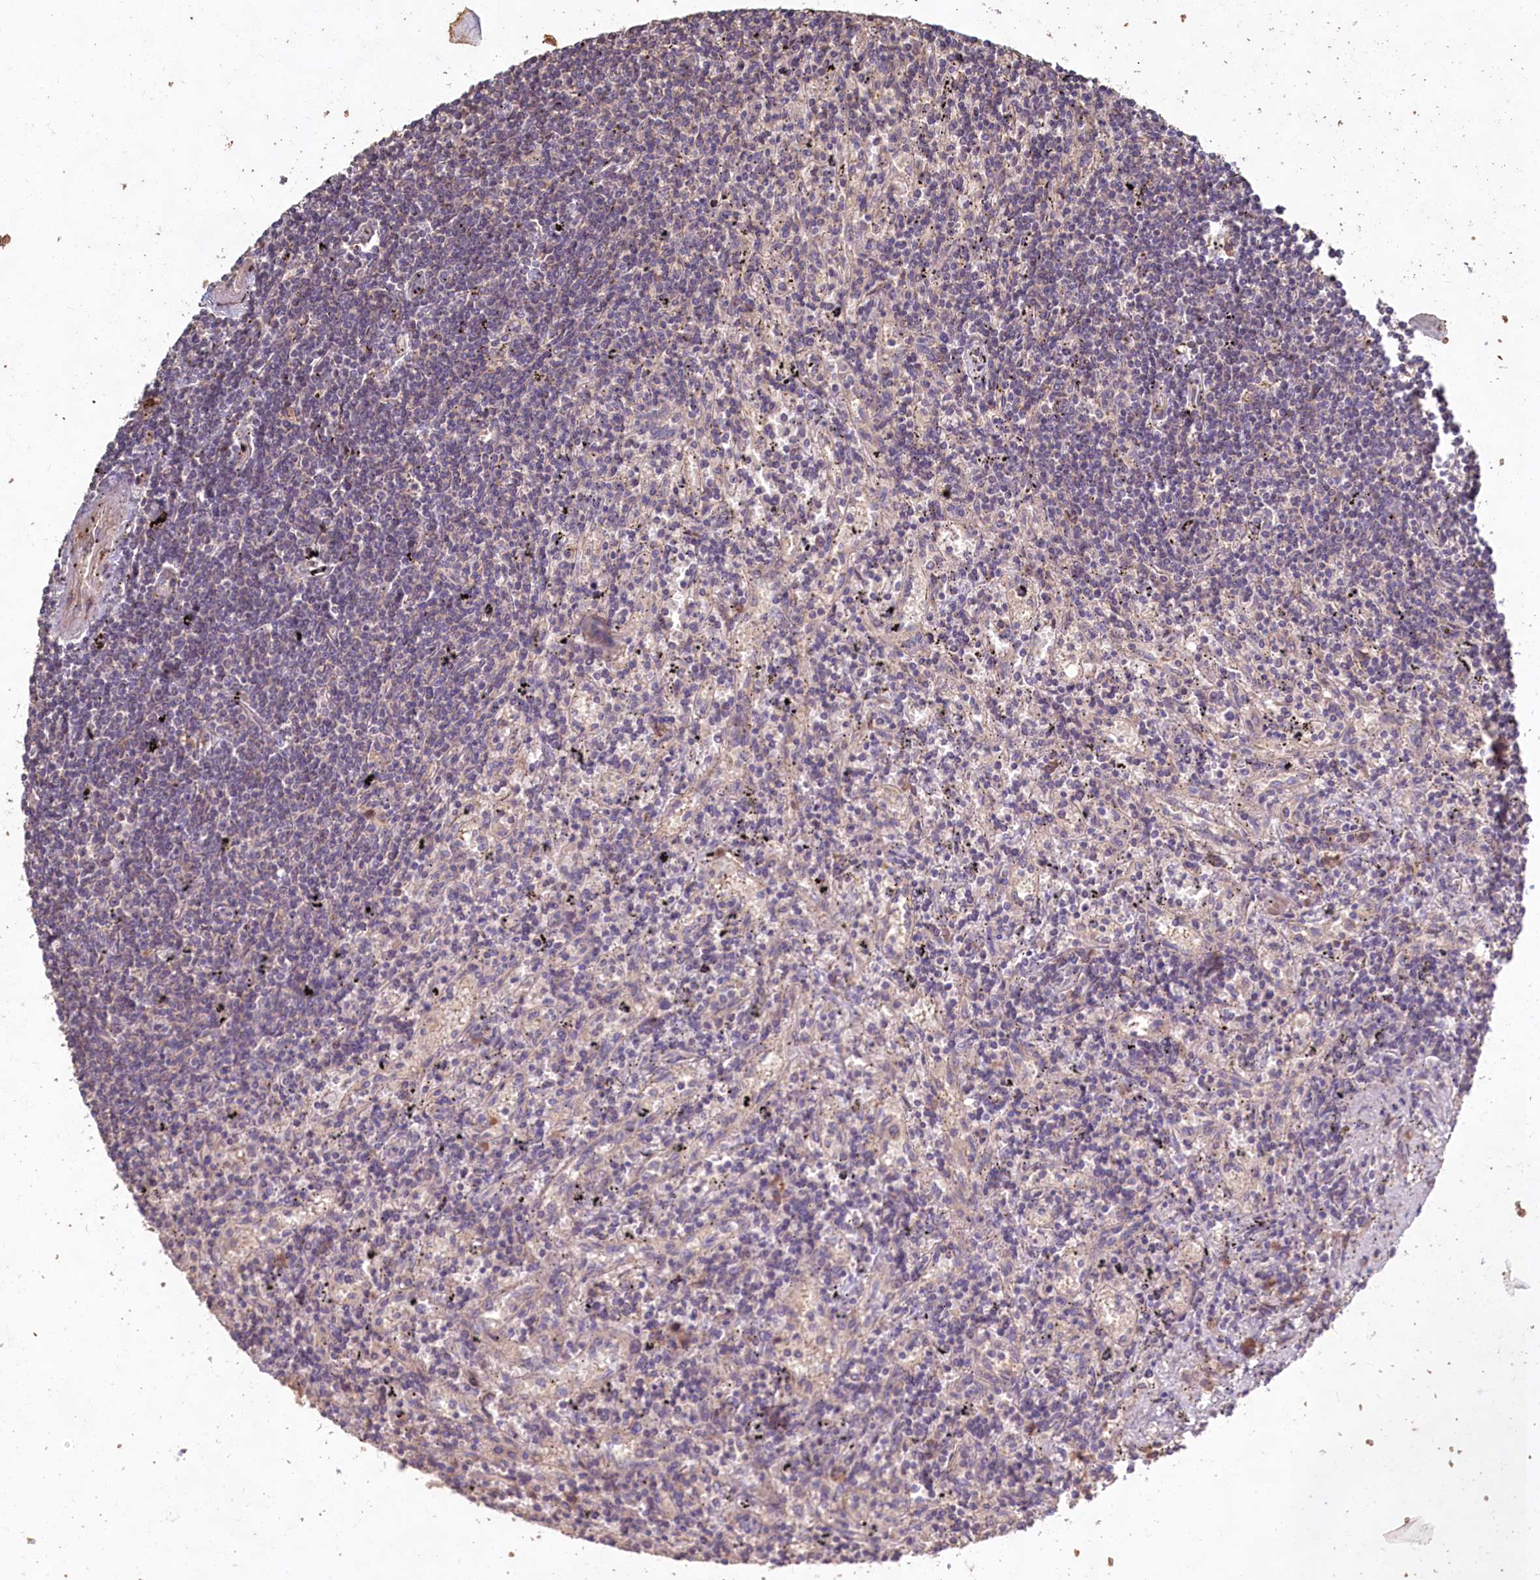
{"staining": {"intensity": "negative", "quantity": "none", "location": "none"}, "tissue": "lymphoma", "cell_type": "Tumor cells", "image_type": "cancer", "snomed": [{"axis": "morphology", "description": "Malignant lymphoma, non-Hodgkin's type, Low grade"}, {"axis": "topography", "description": "Spleen"}], "caption": "IHC of human low-grade malignant lymphoma, non-Hodgkin's type demonstrates no staining in tumor cells.", "gene": "FUNDC1", "patient": {"sex": "male", "age": 76}}